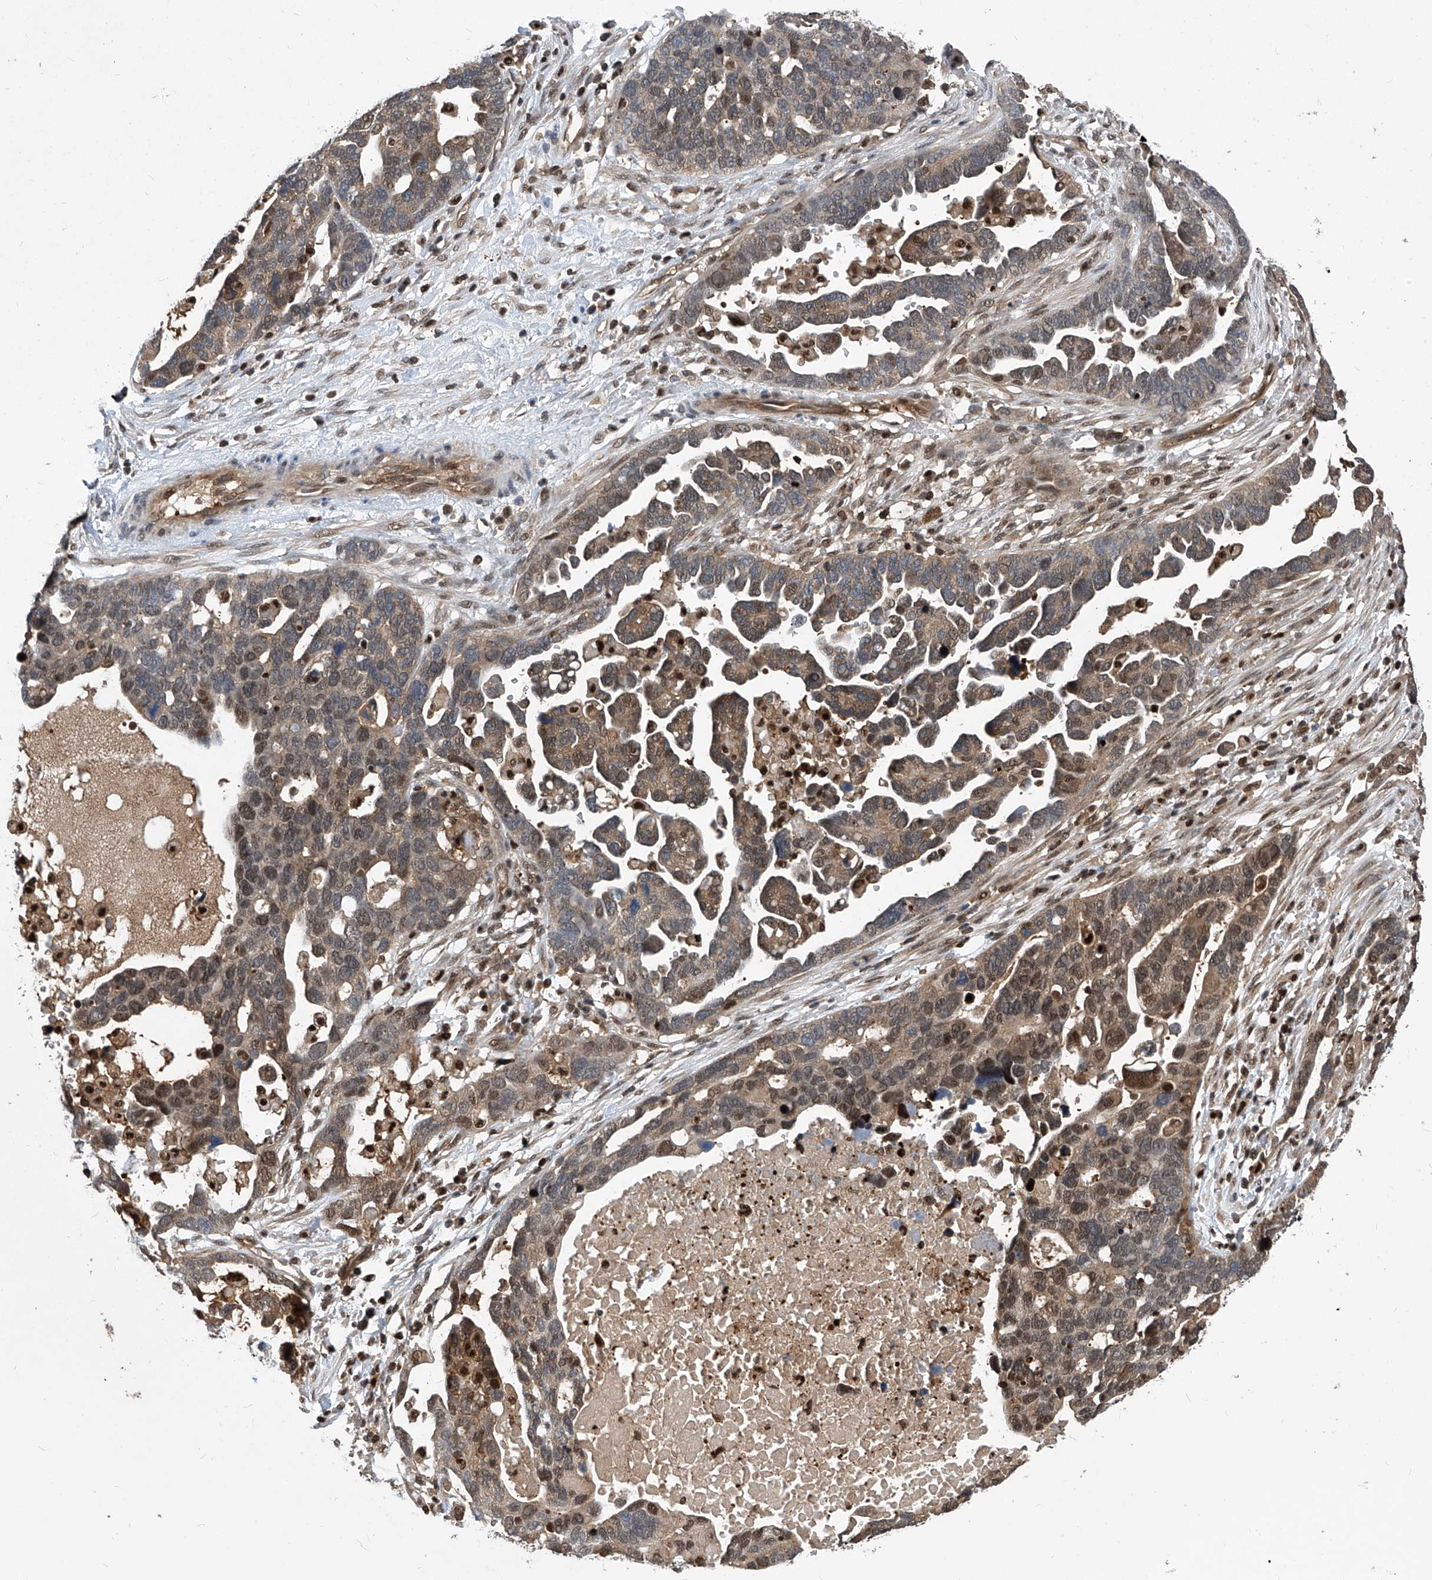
{"staining": {"intensity": "moderate", "quantity": "25%-75%", "location": "cytoplasmic/membranous,nuclear"}, "tissue": "ovarian cancer", "cell_type": "Tumor cells", "image_type": "cancer", "snomed": [{"axis": "morphology", "description": "Cystadenocarcinoma, serous, NOS"}, {"axis": "topography", "description": "Ovary"}], "caption": "Serous cystadenocarcinoma (ovarian) stained for a protein shows moderate cytoplasmic/membranous and nuclear positivity in tumor cells.", "gene": "PSMB1", "patient": {"sex": "female", "age": 54}}